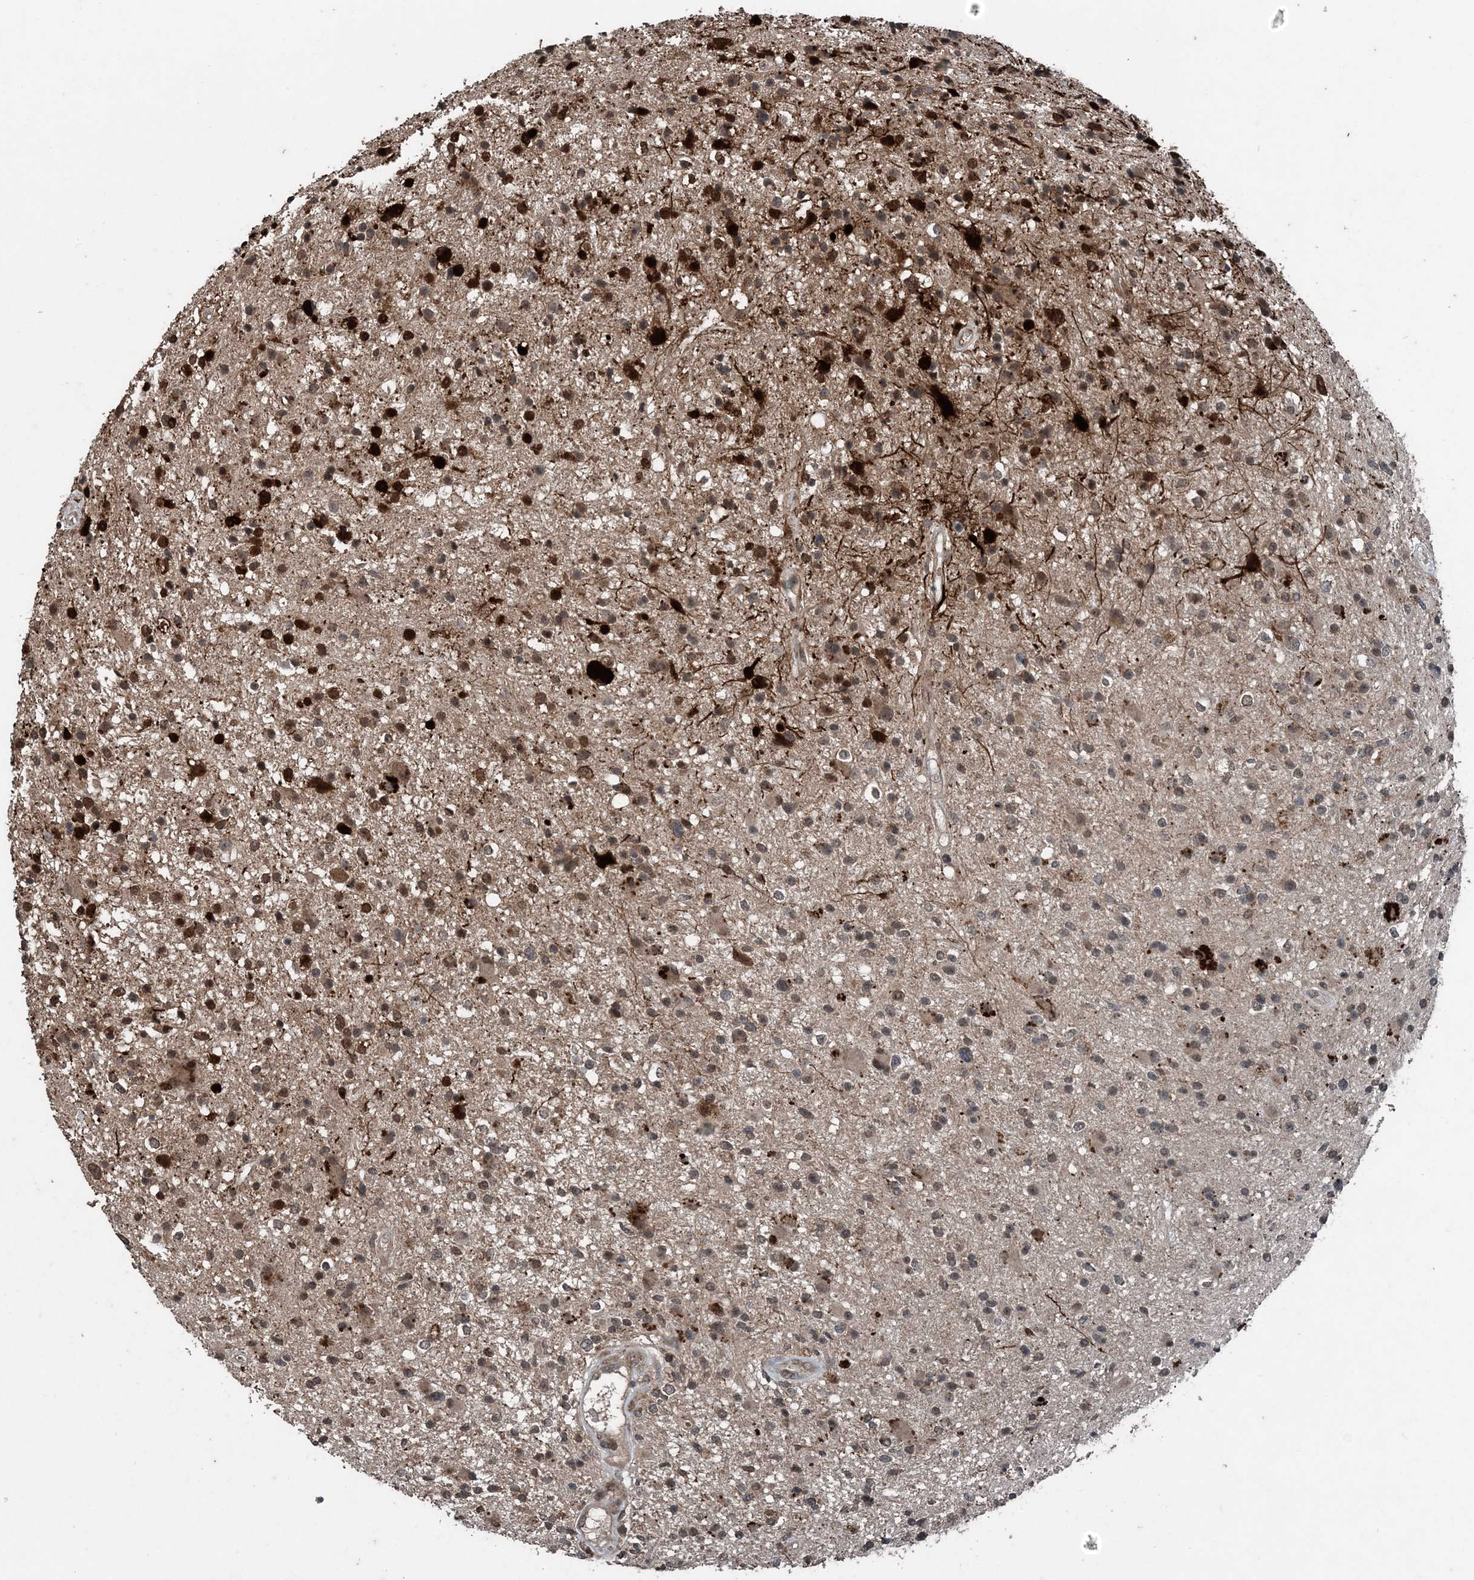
{"staining": {"intensity": "moderate", "quantity": "<25%", "location": "cytoplasmic/membranous,nuclear"}, "tissue": "glioma", "cell_type": "Tumor cells", "image_type": "cancer", "snomed": [{"axis": "morphology", "description": "Glioma, malignant, High grade"}, {"axis": "topography", "description": "Brain"}], "caption": "Human glioma stained with a brown dye displays moderate cytoplasmic/membranous and nuclear positive staining in approximately <25% of tumor cells.", "gene": "CFL1", "patient": {"sex": "male", "age": 33}}